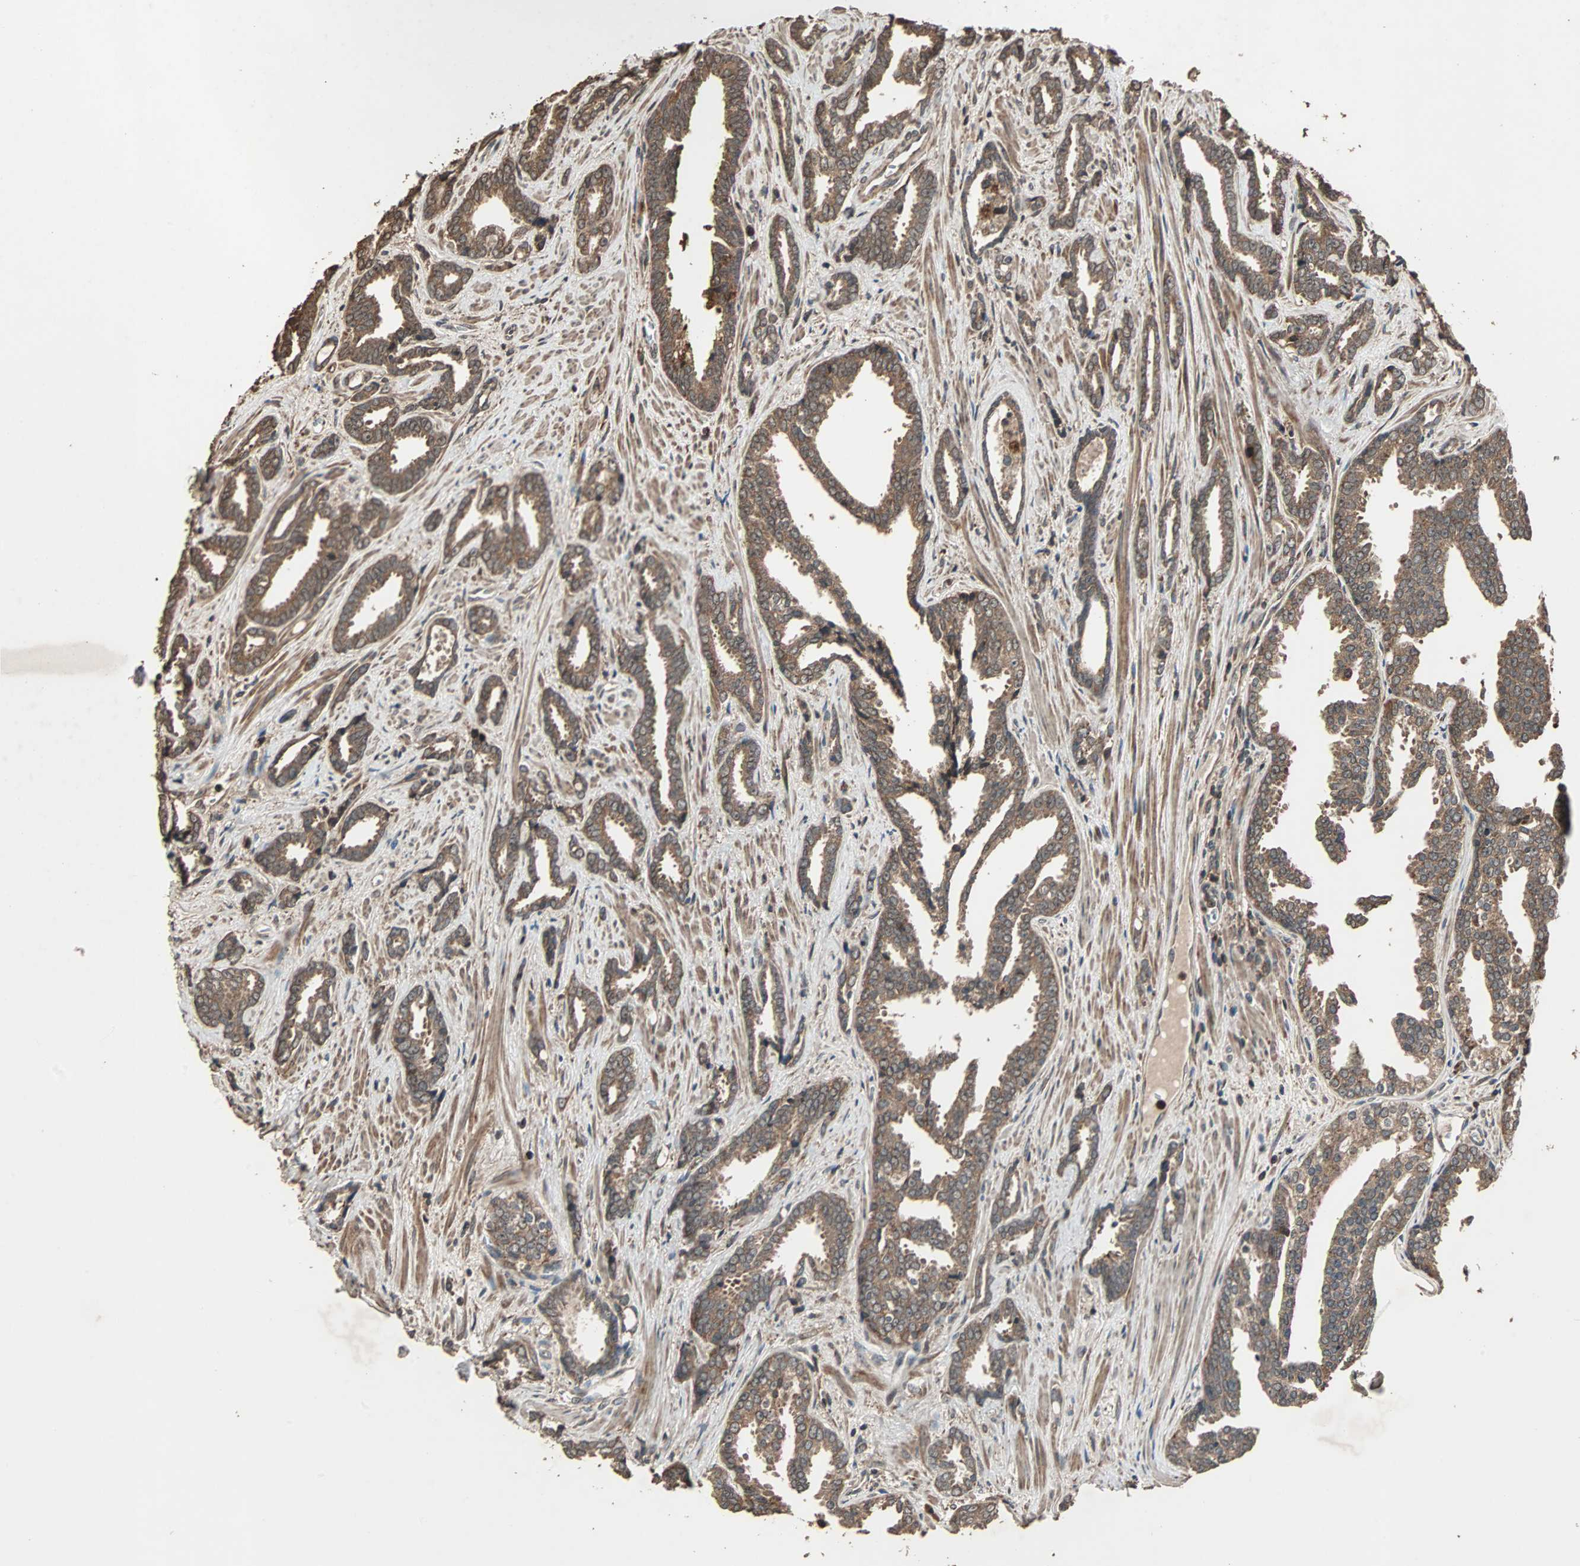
{"staining": {"intensity": "moderate", "quantity": ">75%", "location": "cytoplasmic/membranous"}, "tissue": "prostate cancer", "cell_type": "Tumor cells", "image_type": "cancer", "snomed": [{"axis": "morphology", "description": "Adenocarcinoma, High grade"}, {"axis": "topography", "description": "Prostate"}], "caption": "An IHC image of neoplastic tissue is shown. Protein staining in brown highlights moderate cytoplasmic/membranous positivity in prostate cancer (adenocarcinoma (high-grade)) within tumor cells. (Stains: DAB in brown, nuclei in blue, Microscopy: brightfield microscopy at high magnification).", "gene": "LAMTOR5", "patient": {"sex": "male", "age": 67}}